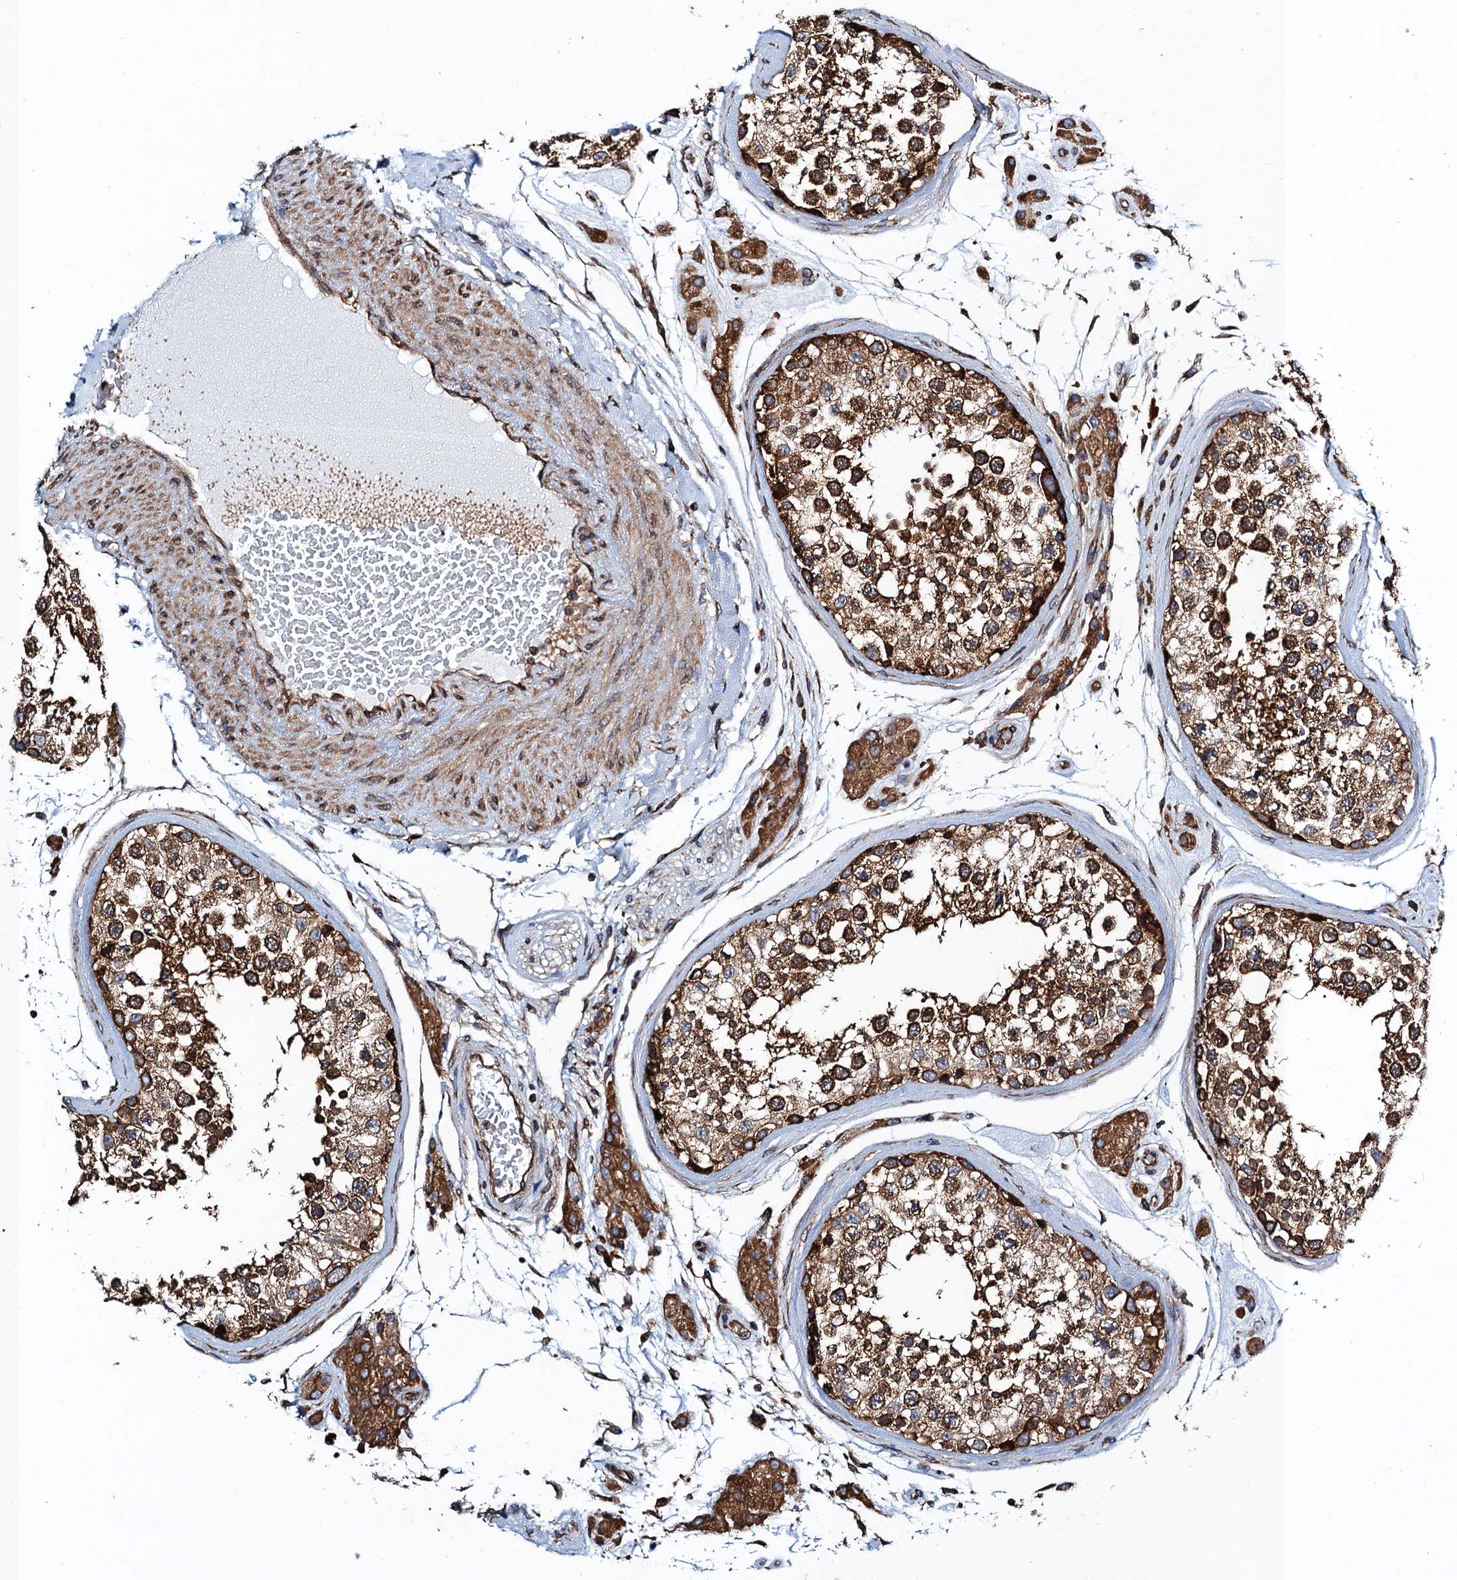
{"staining": {"intensity": "strong", "quantity": ">75%", "location": "cytoplasmic/membranous"}, "tissue": "testis", "cell_type": "Cells in seminiferous ducts", "image_type": "normal", "snomed": [{"axis": "morphology", "description": "Normal tissue, NOS"}, {"axis": "topography", "description": "Testis"}], "caption": "IHC (DAB (3,3'-diaminobenzidine)) staining of unremarkable testis shows strong cytoplasmic/membranous protein staining in about >75% of cells in seminiferous ducts. (IHC, brightfield microscopy, high magnification).", "gene": "MDM1", "patient": {"sex": "male", "age": 46}}